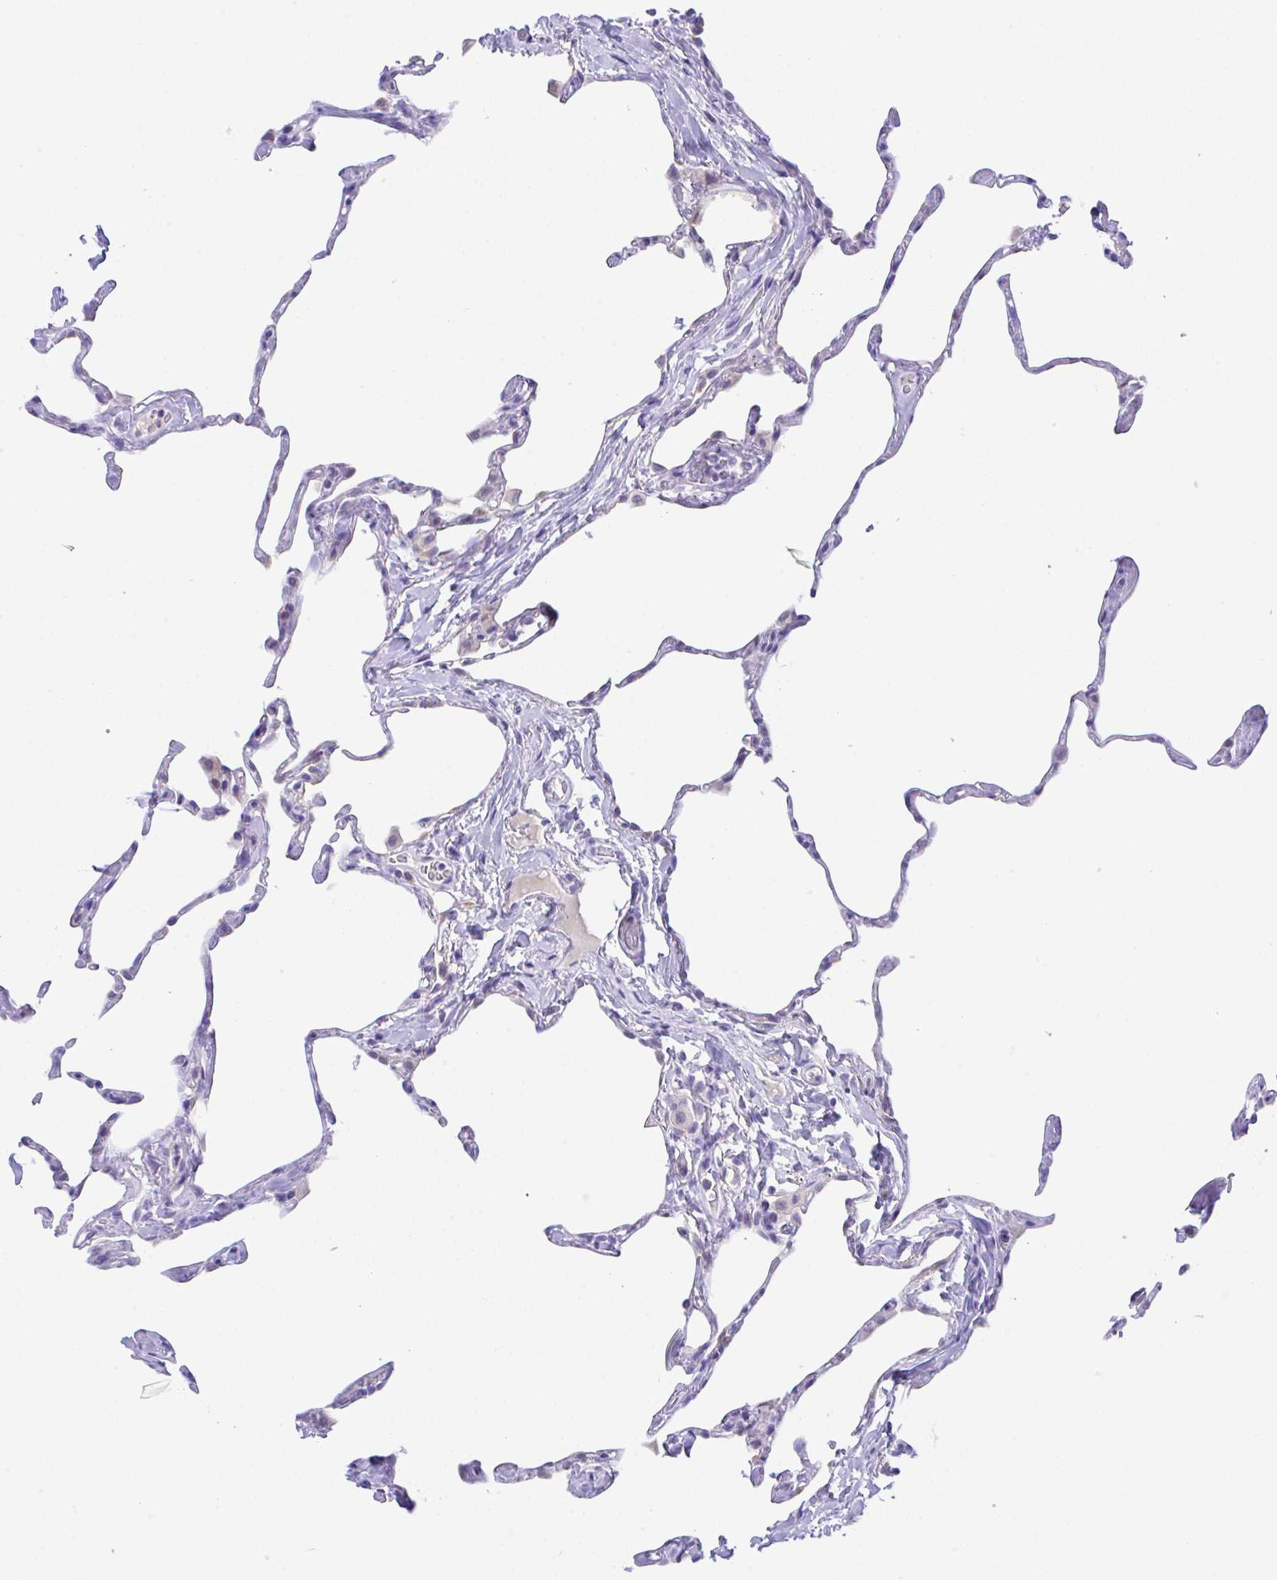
{"staining": {"intensity": "negative", "quantity": "none", "location": "none"}, "tissue": "lung", "cell_type": "Alveolar cells", "image_type": "normal", "snomed": [{"axis": "morphology", "description": "Normal tissue, NOS"}, {"axis": "topography", "description": "Lung"}], "caption": "Immunohistochemistry of unremarkable lung reveals no expression in alveolar cells. (DAB (3,3'-diaminobenzidine) immunohistochemistry (IHC), high magnification).", "gene": "HOXB4", "patient": {"sex": "male", "age": 65}}